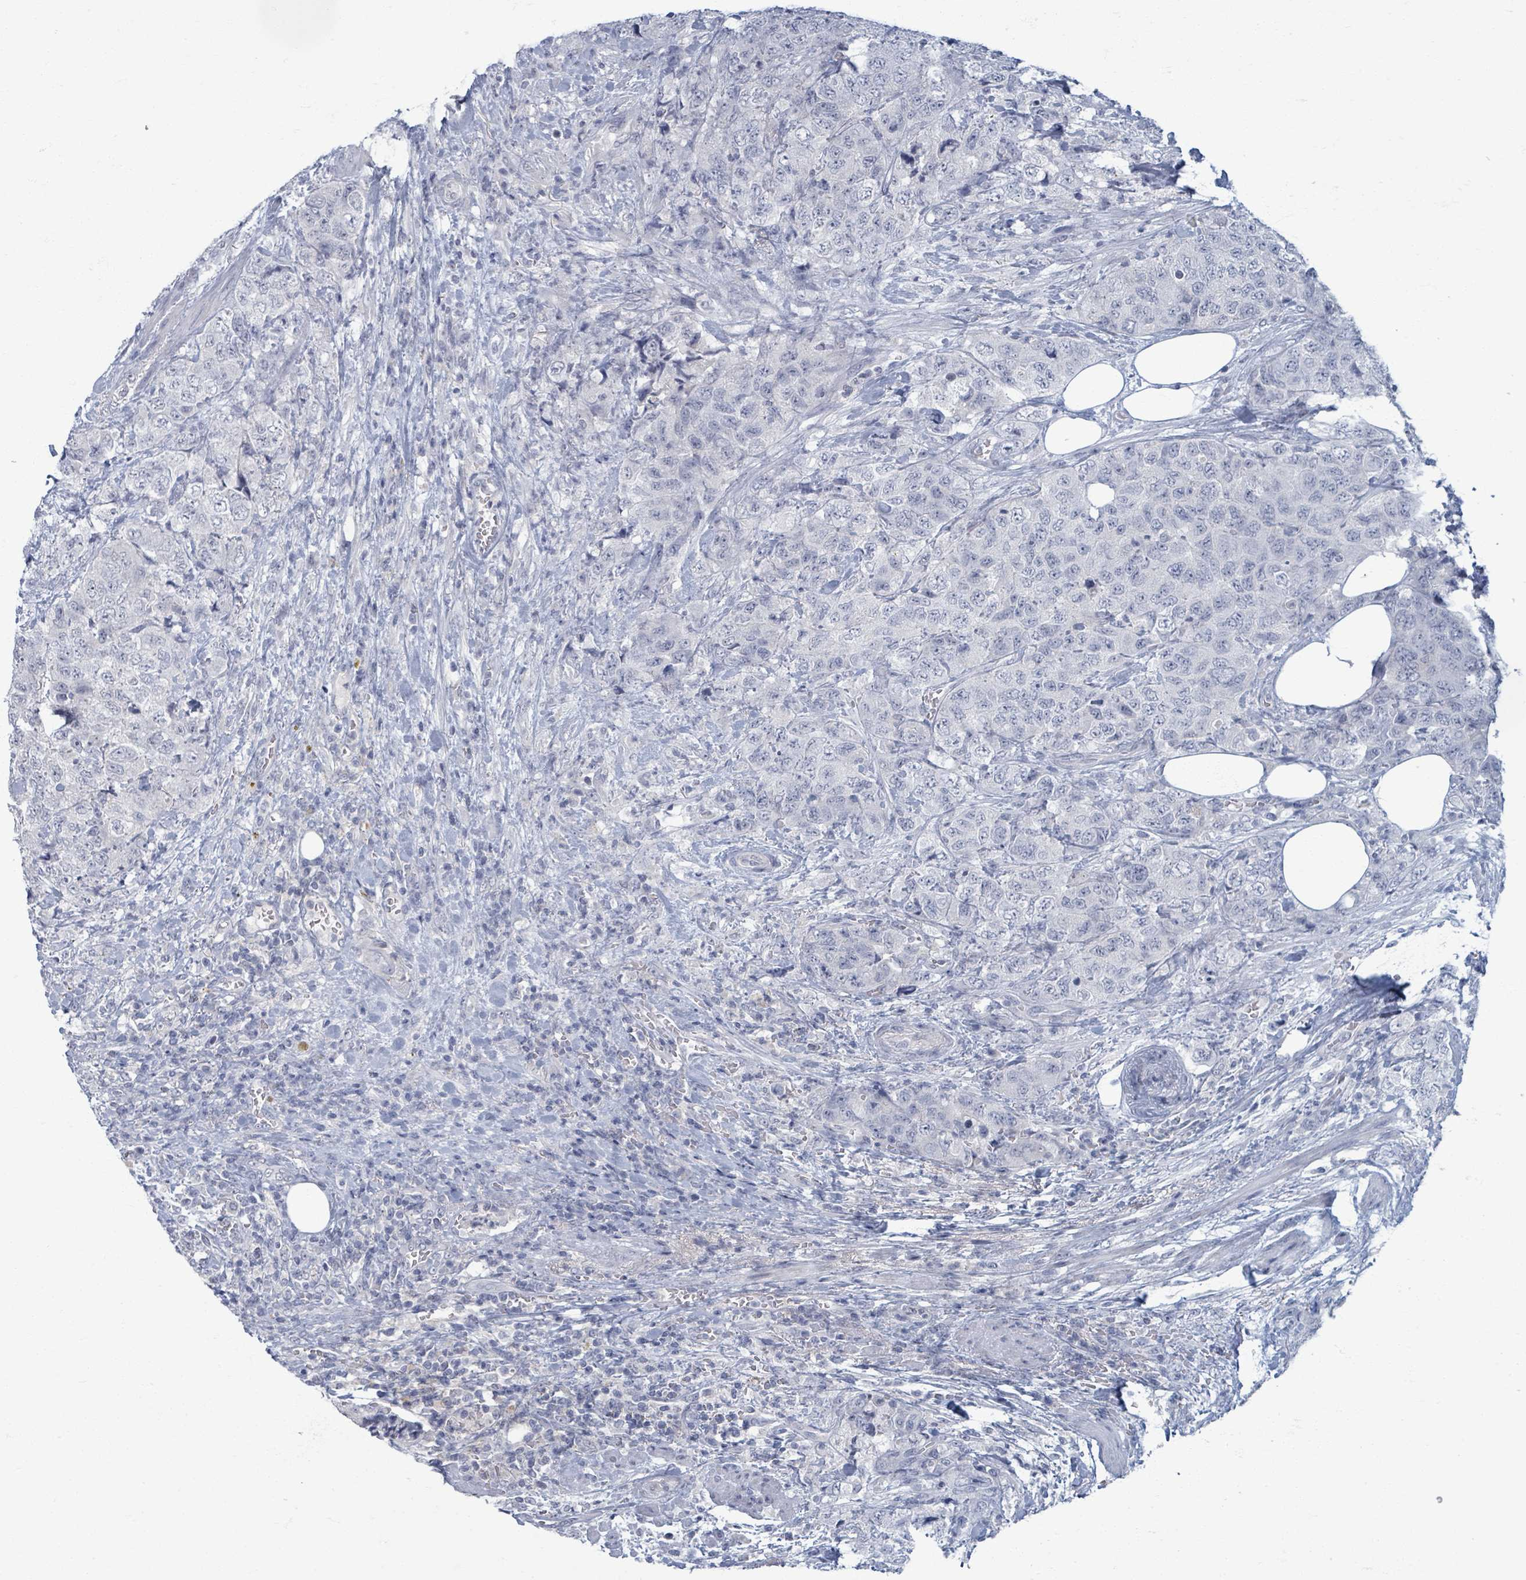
{"staining": {"intensity": "negative", "quantity": "none", "location": "none"}, "tissue": "urothelial cancer", "cell_type": "Tumor cells", "image_type": "cancer", "snomed": [{"axis": "morphology", "description": "Urothelial carcinoma, High grade"}, {"axis": "topography", "description": "Urinary bladder"}], "caption": "DAB (3,3'-diaminobenzidine) immunohistochemical staining of urothelial cancer shows no significant staining in tumor cells.", "gene": "WNT11", "patient": {"sex": "female", "age": 78}}